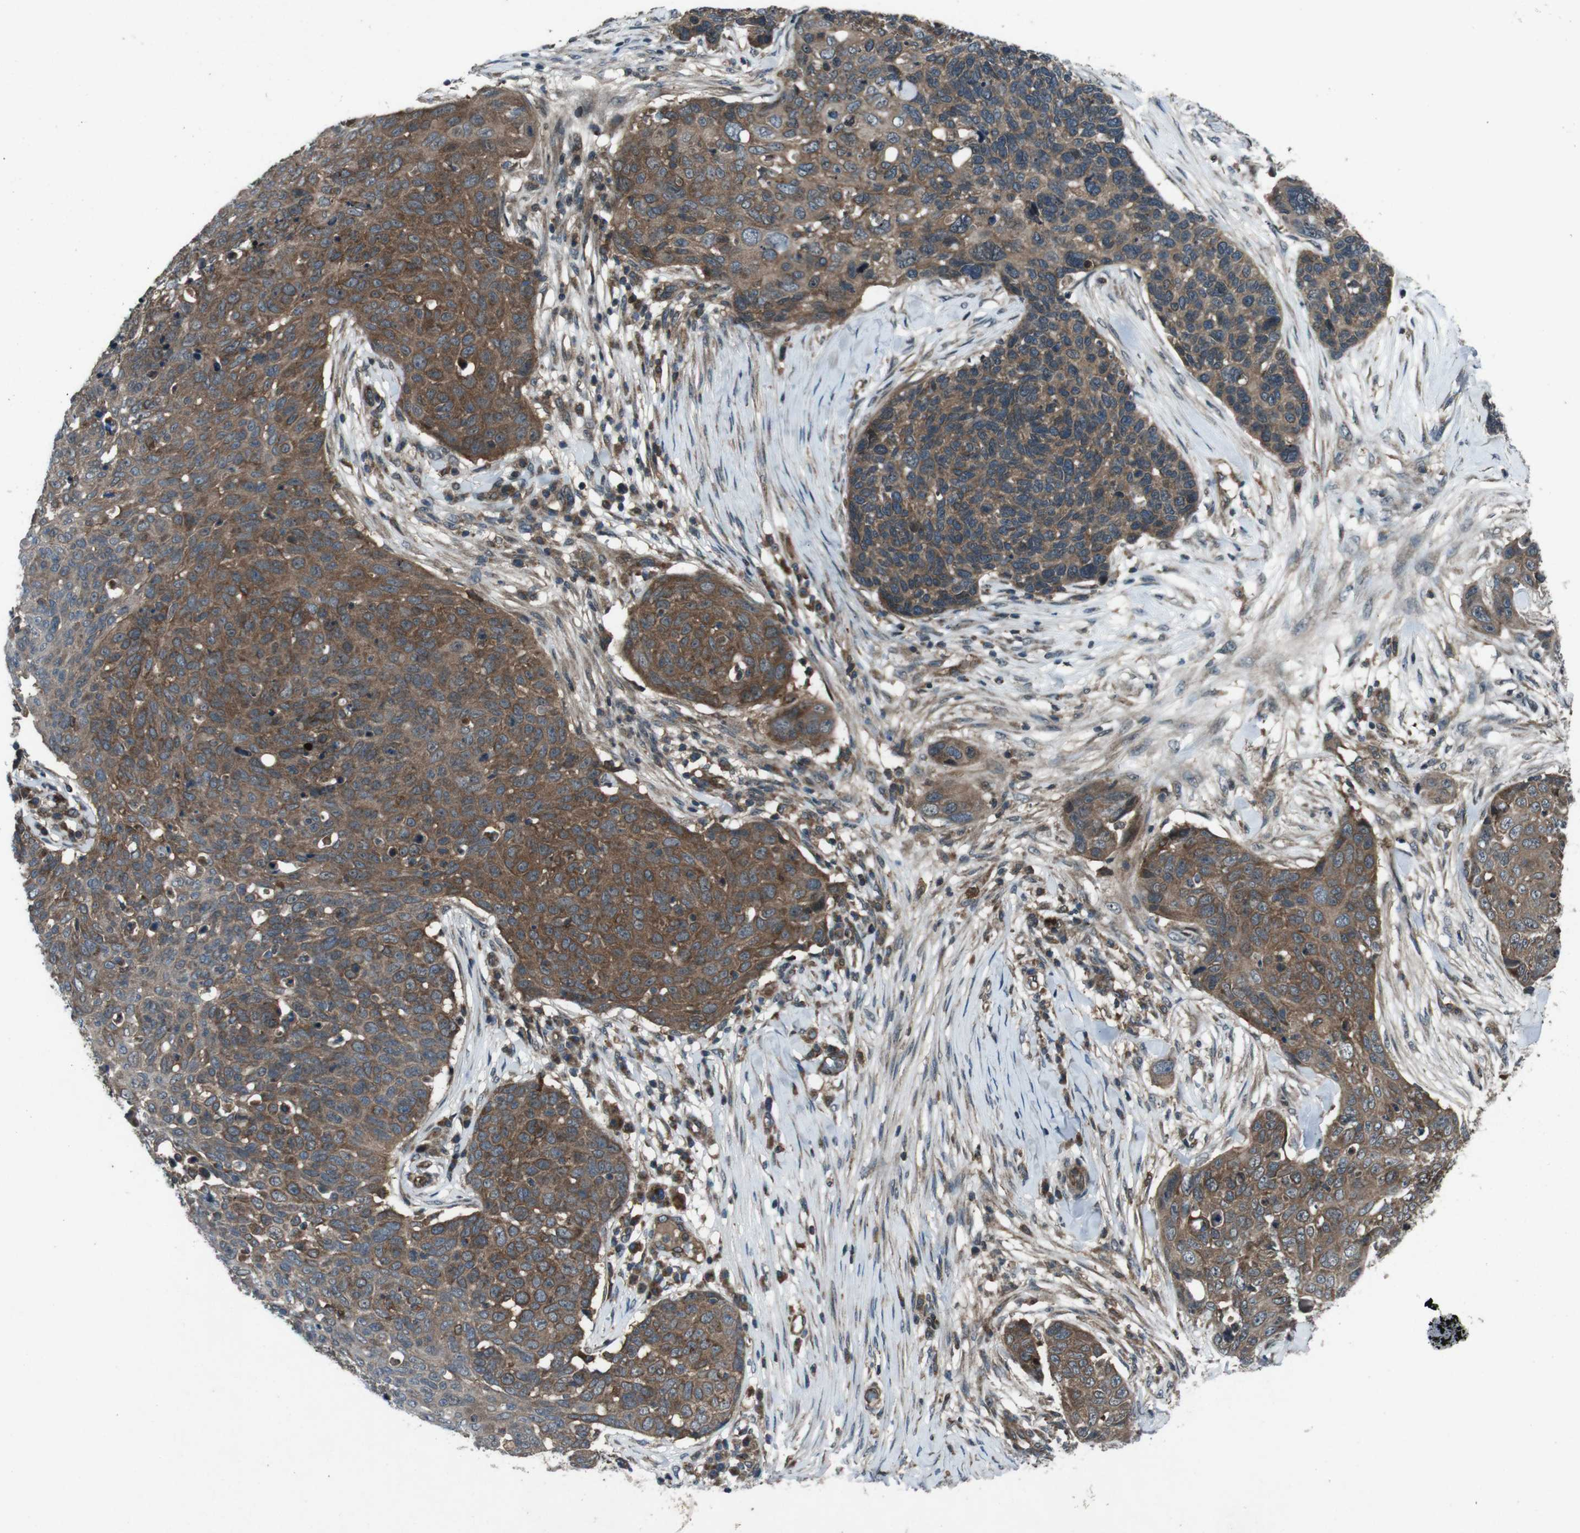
{"staining": {"intensity": "moderate", "quantity": ">75%", "location": "cytoplasmic/membranous"}, "tissue": "skin cancer", "cell_type": "Tumor cells", "image_type": "cancer", "snomed": [{"axis": "morphology", "description": "Squamous cell carcinoma in situ, NOS"}, {"axis": "morphology", "description": "Squamous cell carcinoma, NOS"}, {"axis": "topography", "description": "Skin"}], "caption": "Approximately >75% of tumor cells in skin cancer reveal moderate cytoplasmic/membranous protein positivity as visualized by brown immunohistochemical staining.", "gene": "SLC27A4", "patient": {"sex": "male", "age": 93}}